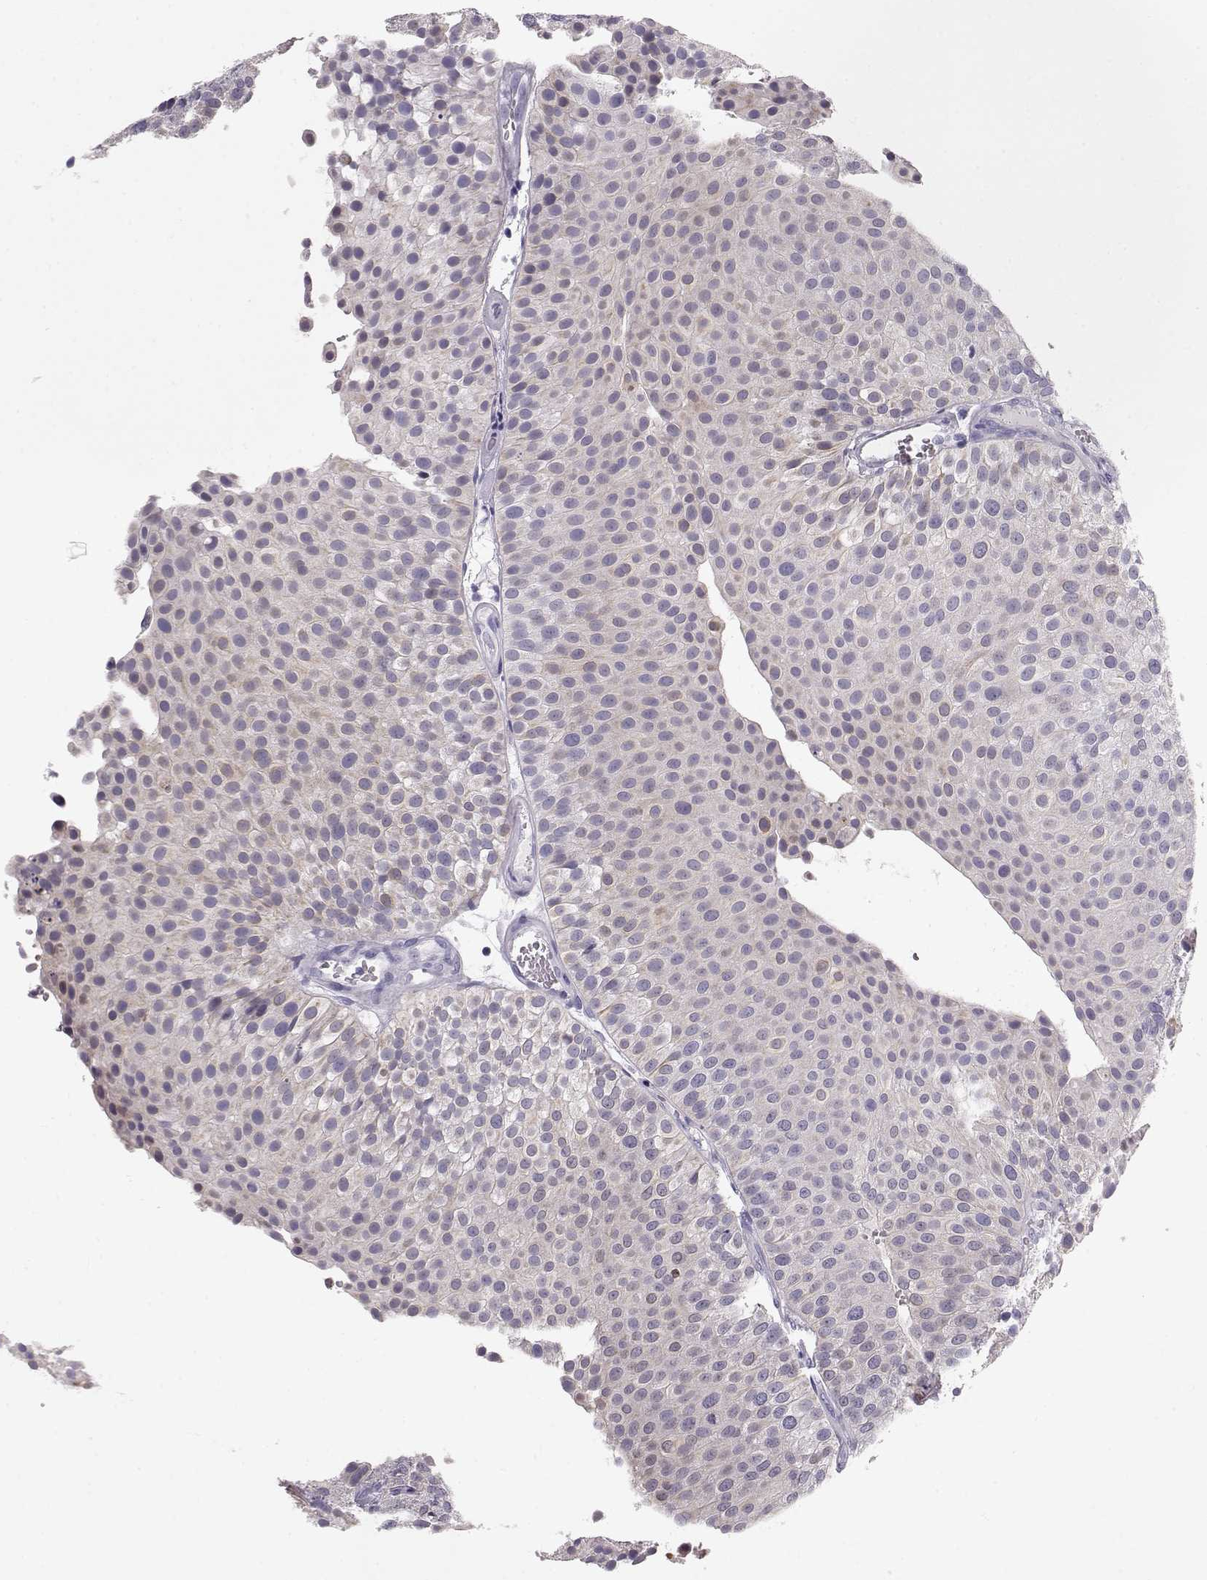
{"staining": {"intensity": "weak", "quantity": "<25%", "location": "cytoplasmic/membranous"}, "tissue": "urothelial cancer", "cell_type": "Tumor cells", "image_type": "cancer", "snomed": [{"axis": "morphology", "description": "Urothelial carcinoma, Low grade"}, {"axis": "topography", "description": "Urinary bladder"}], "caption": "Immunohistochemical staining of low-grade urothelial carcinoma demonstrates no significant staining in tumor cells.", "gene": "GPR26", "patient": {"sex": "female", "age": 87}}